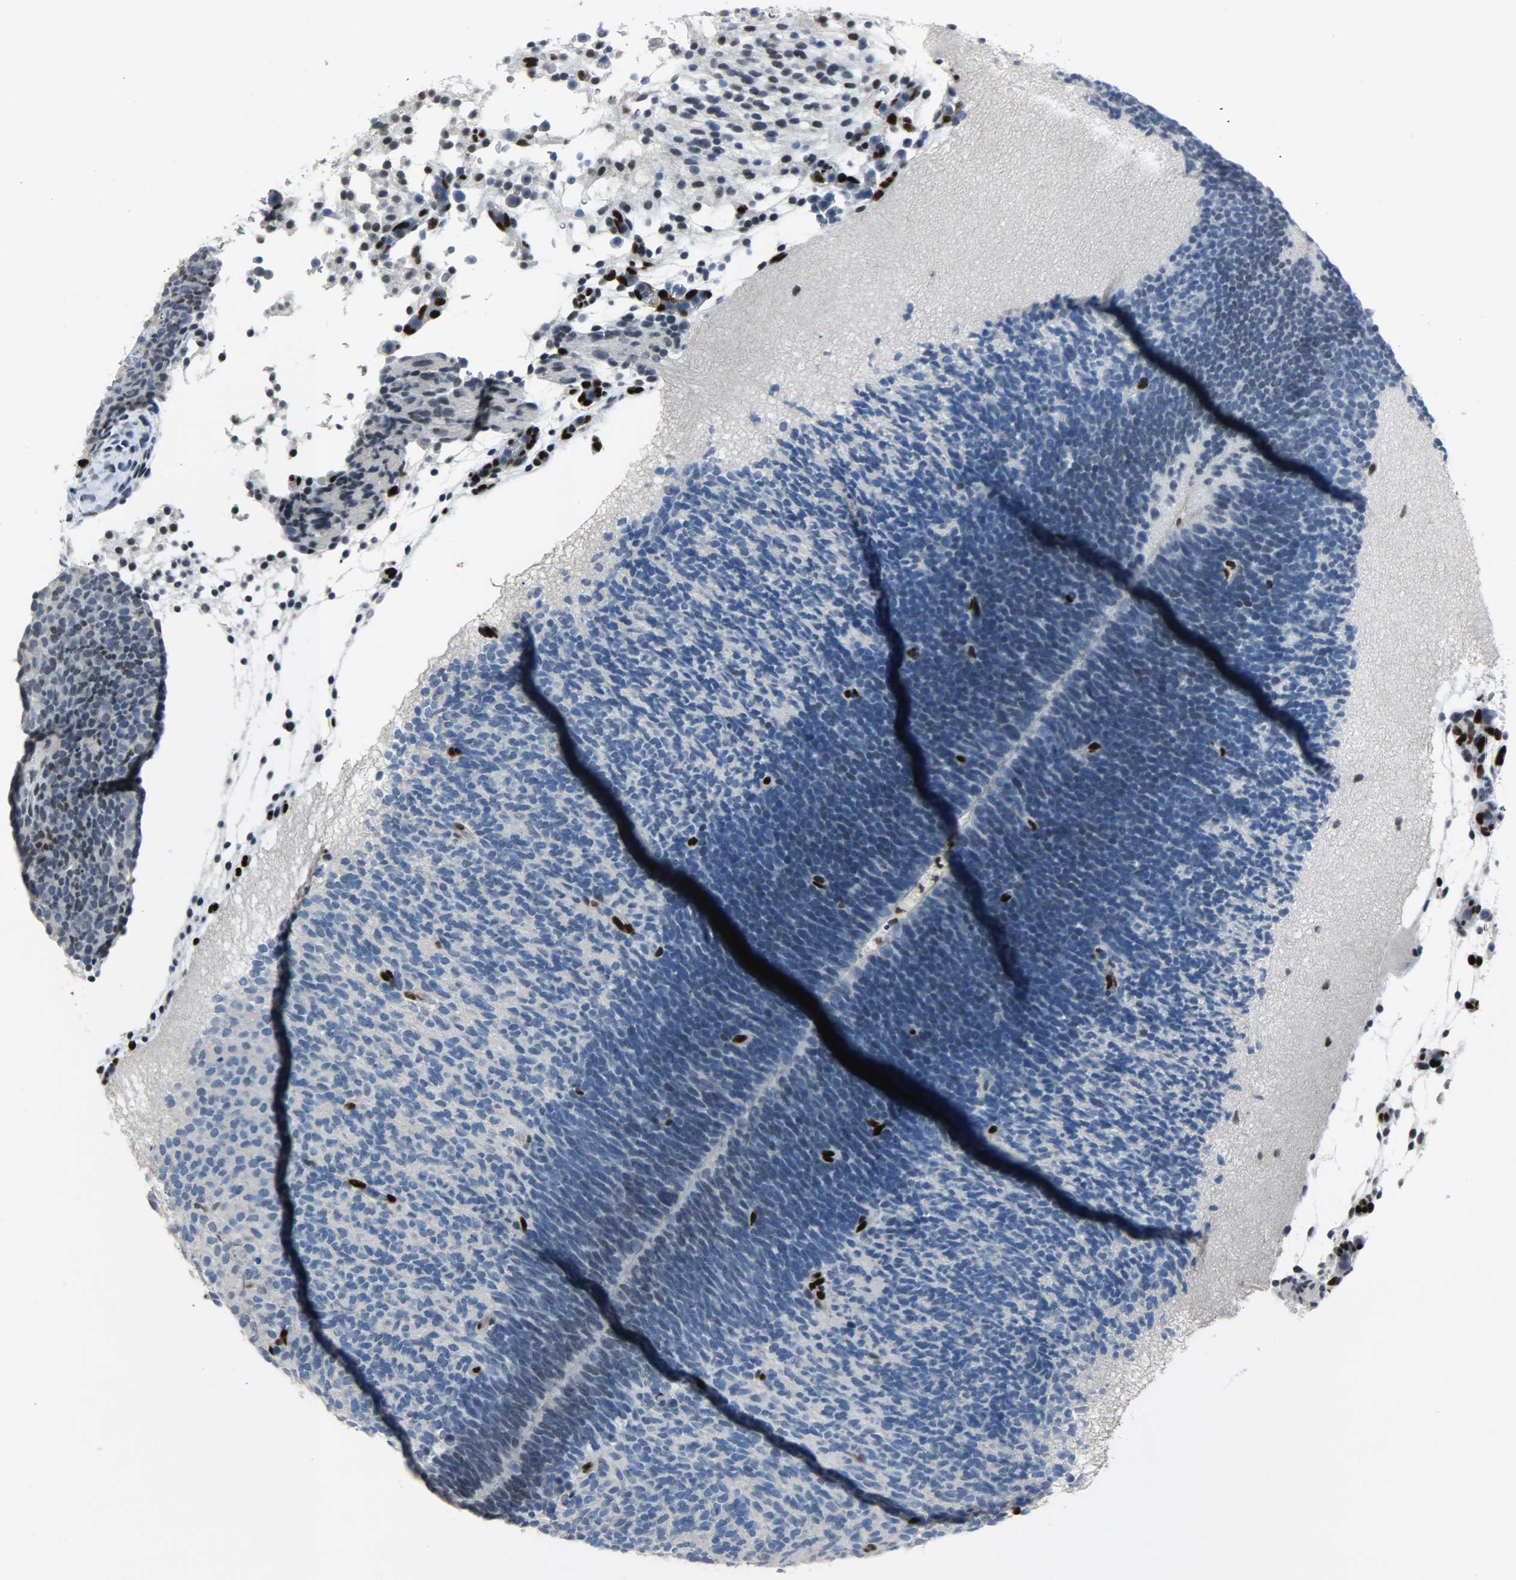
{"staining": {"intensity": "negative", "quantity": "none", "location": "none"}, "tissue": "placenta", "cell_type": "Decidual cells", "image_type": "normal", "snomed": [{"axis": "morphology", "description": "Normal tissue, NOS"}, {"axis": "topography", "description": "Placenta"}], "caption": "DAB (3,3'-diaminobenzidine) immunohistochemical staining of unremarkable human placenta exhibits no significant positivity in decidual cells. The staining is performed using DAB (3,3'-diaminobenzidine) brown chromogen with nuclei counter-stained in using hematoxylin.", "gene": "PPARG", "patient": {"sex": "female", "age": 19}}